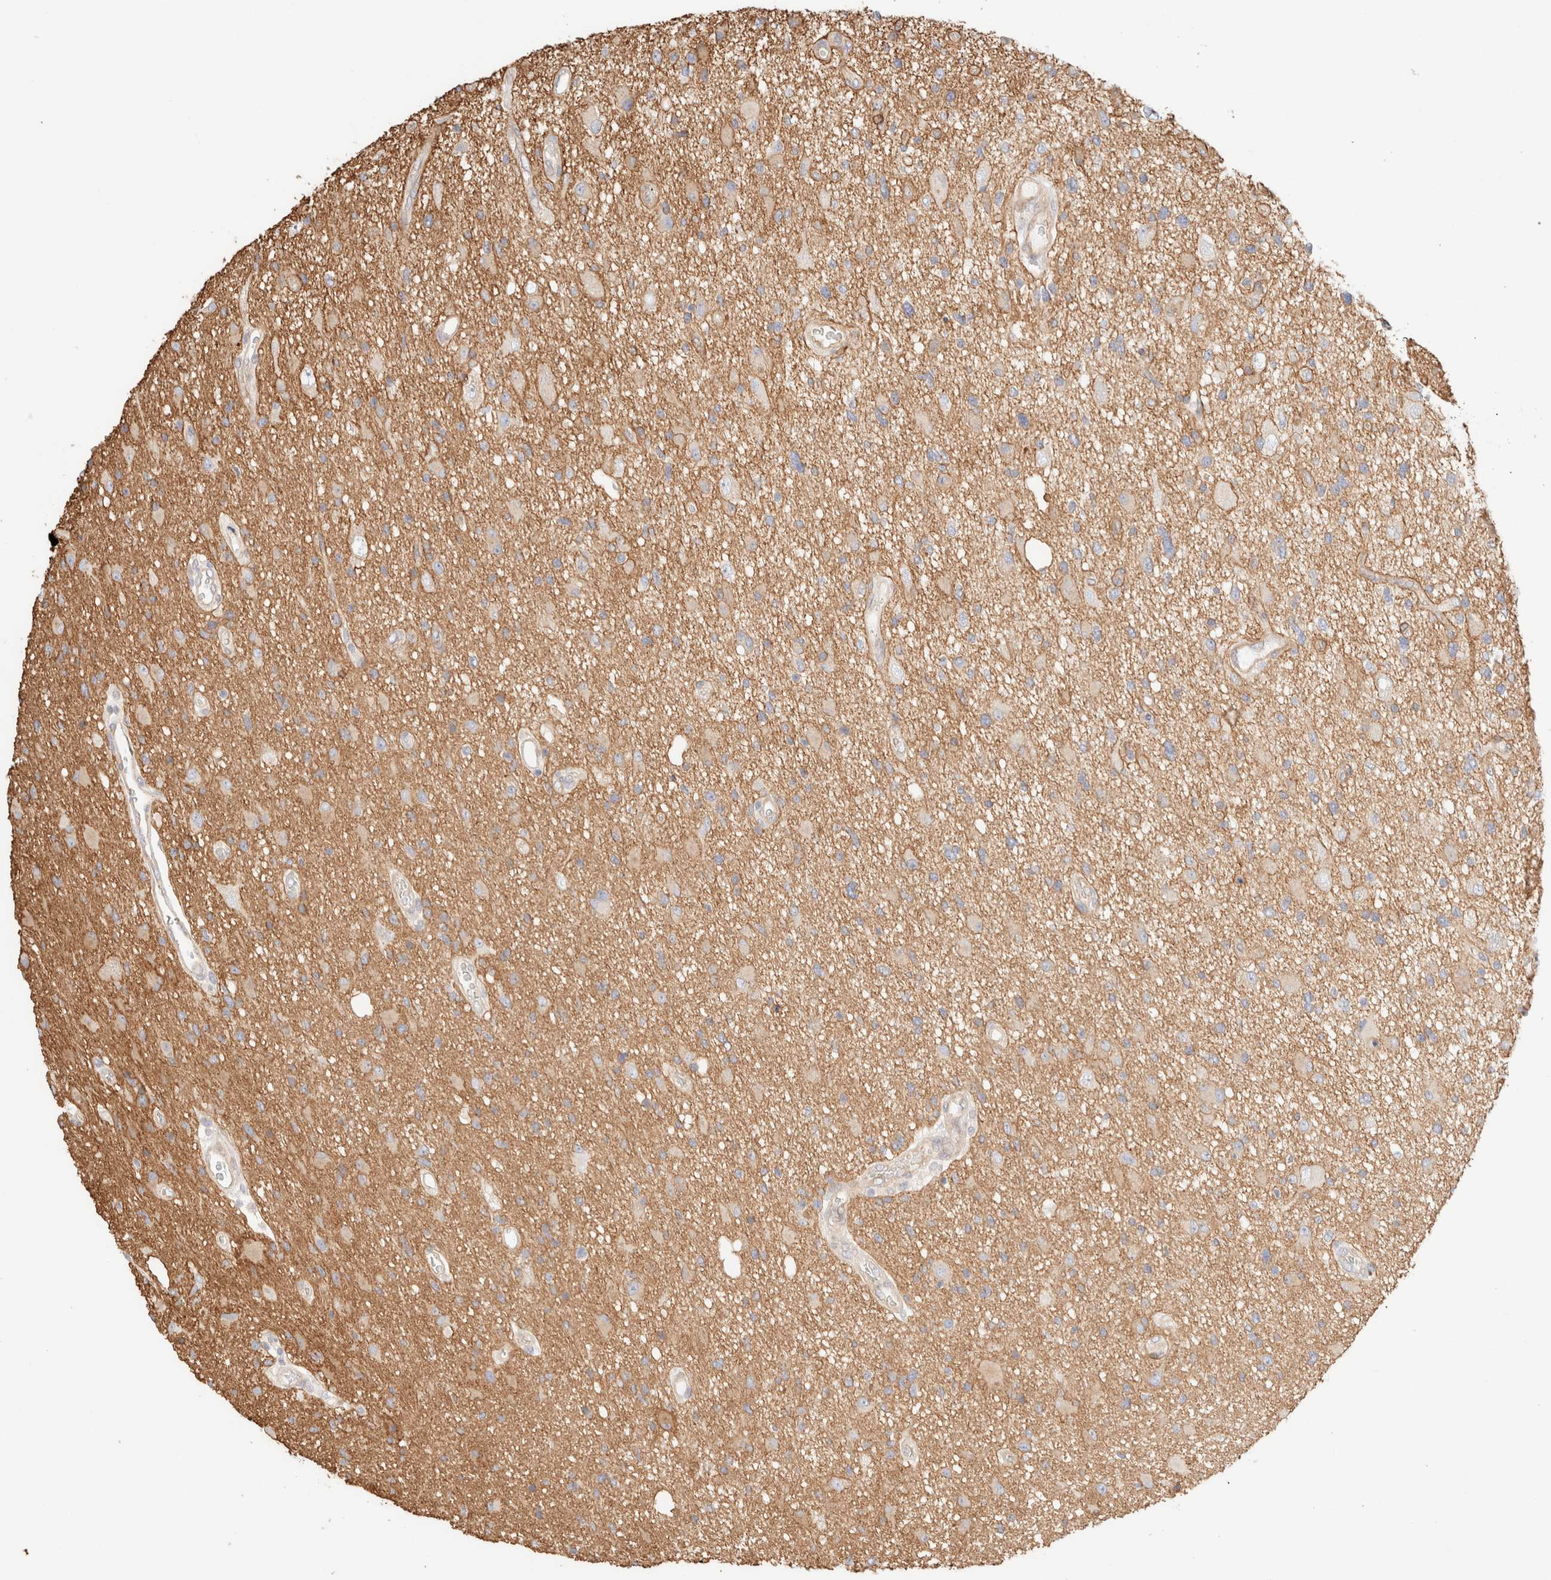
{"staining": {"intensity": "weak", "quantity": "25%-75%", "location": "cytoplasmic/membranous"}, "tissue": "glioma", "cell_type": "Tumor cells", "image_type": "cancer", "snomed": [{"axis": "morphology", "description": "Glioma, malignant, High grade"}, {"axis": "topography", "description": "Brain"}], "caption": "Immunohistochemical staining of glioma exhibits weak cytoplasmic/membranous protein positivity in about 25%-75% of tumor cells.", "gene": "NIBAN2", "patient": {"sex": "male", "age": 33}}